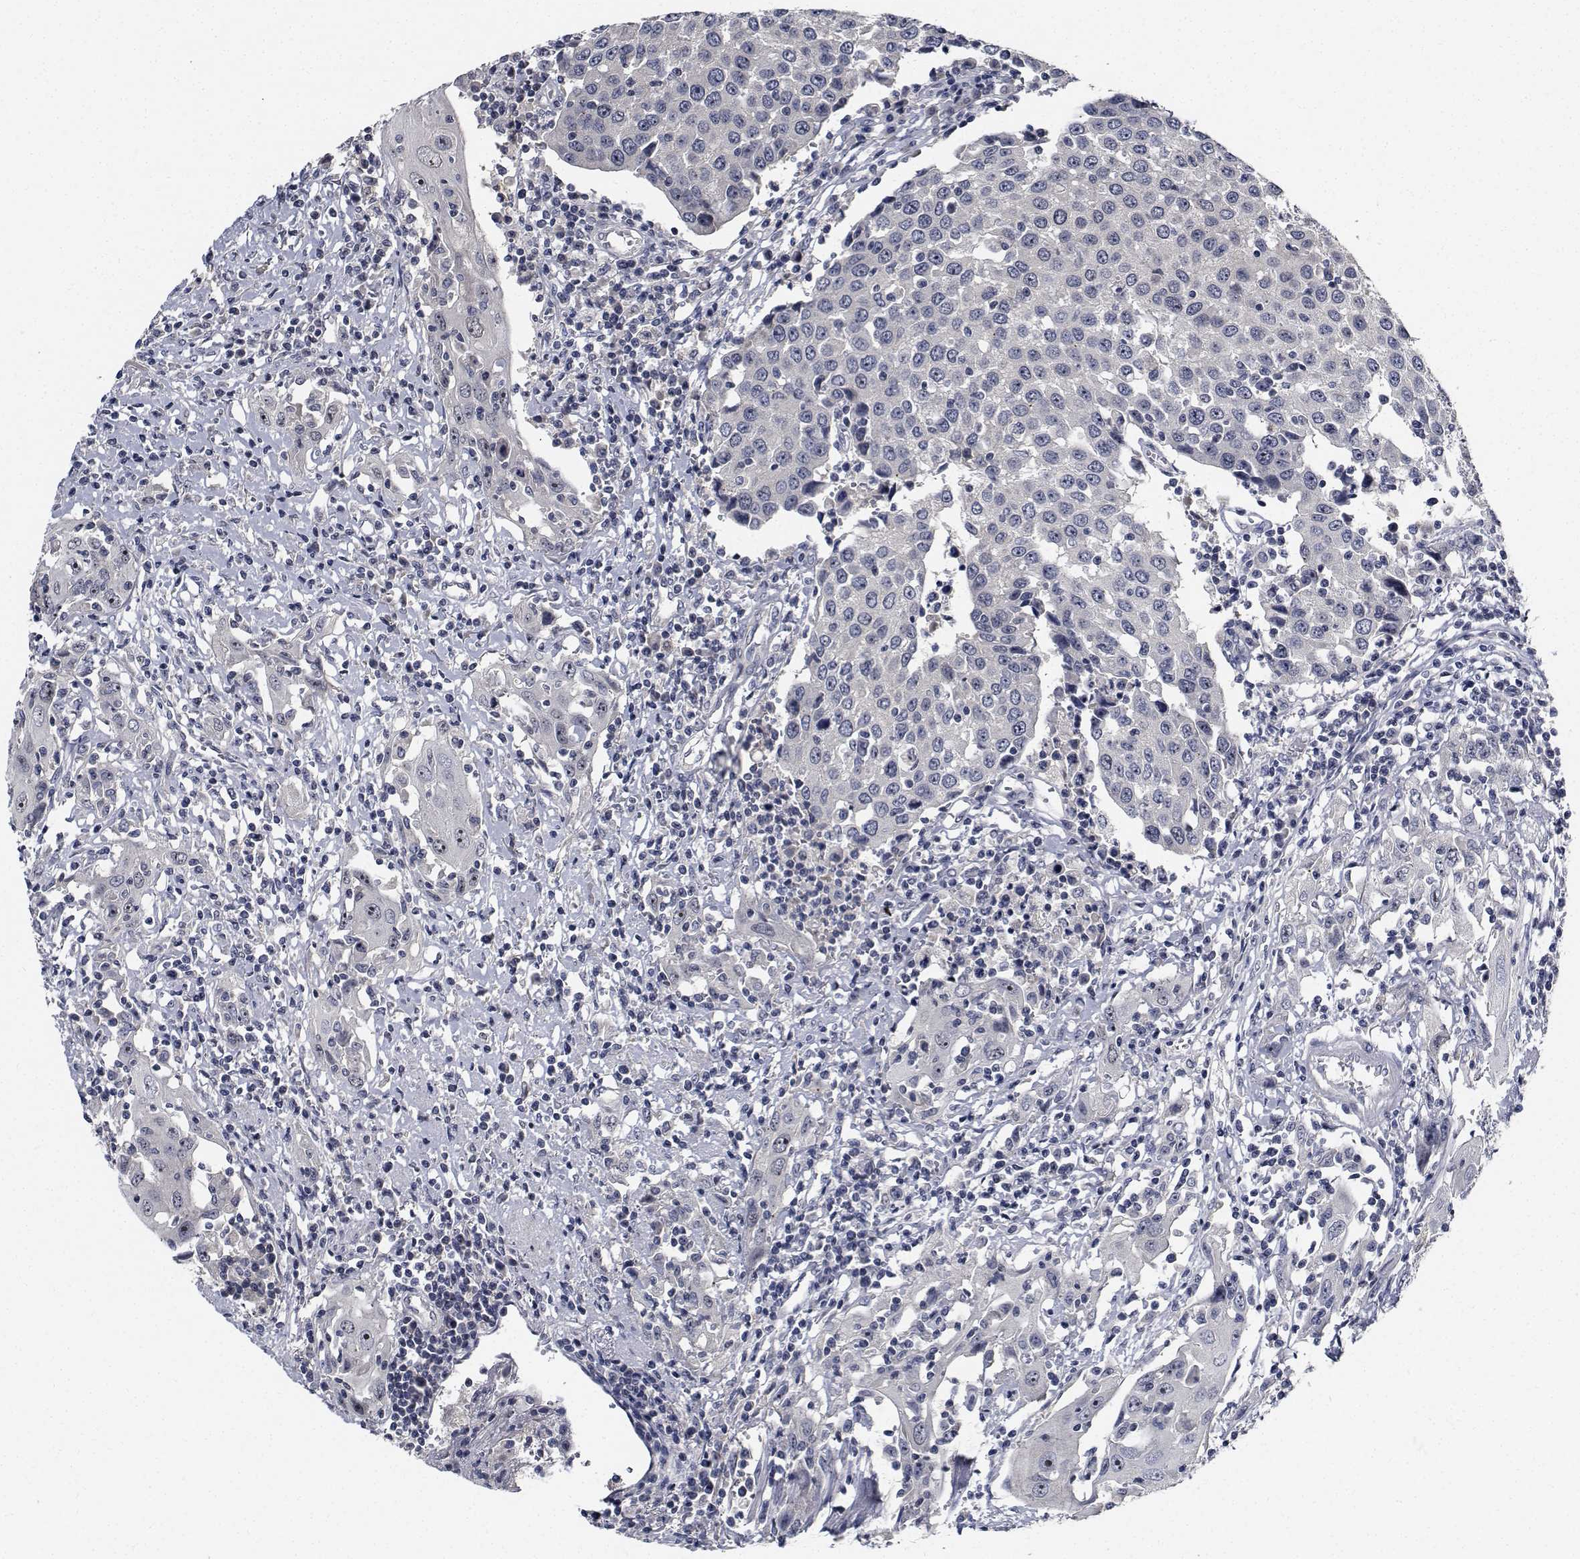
{"staining": {"intensity": "negative", "quantity": "none", "location": "none"}, "tissue": "urothelial cancer", "cell_type": "Tumor cells", "image_type": "cancer", "snomed": [{"axis": "morphology", "description": "Urothelial carcinoma, High grade"}, {"axis": "topography", "description": "Urinary bladder"}], "caption": "IHC of human urothelial cancer demonstrates no staining in tumor cells.", "gene": "NVL", "patient": {"sex": "female", "age": 85}}